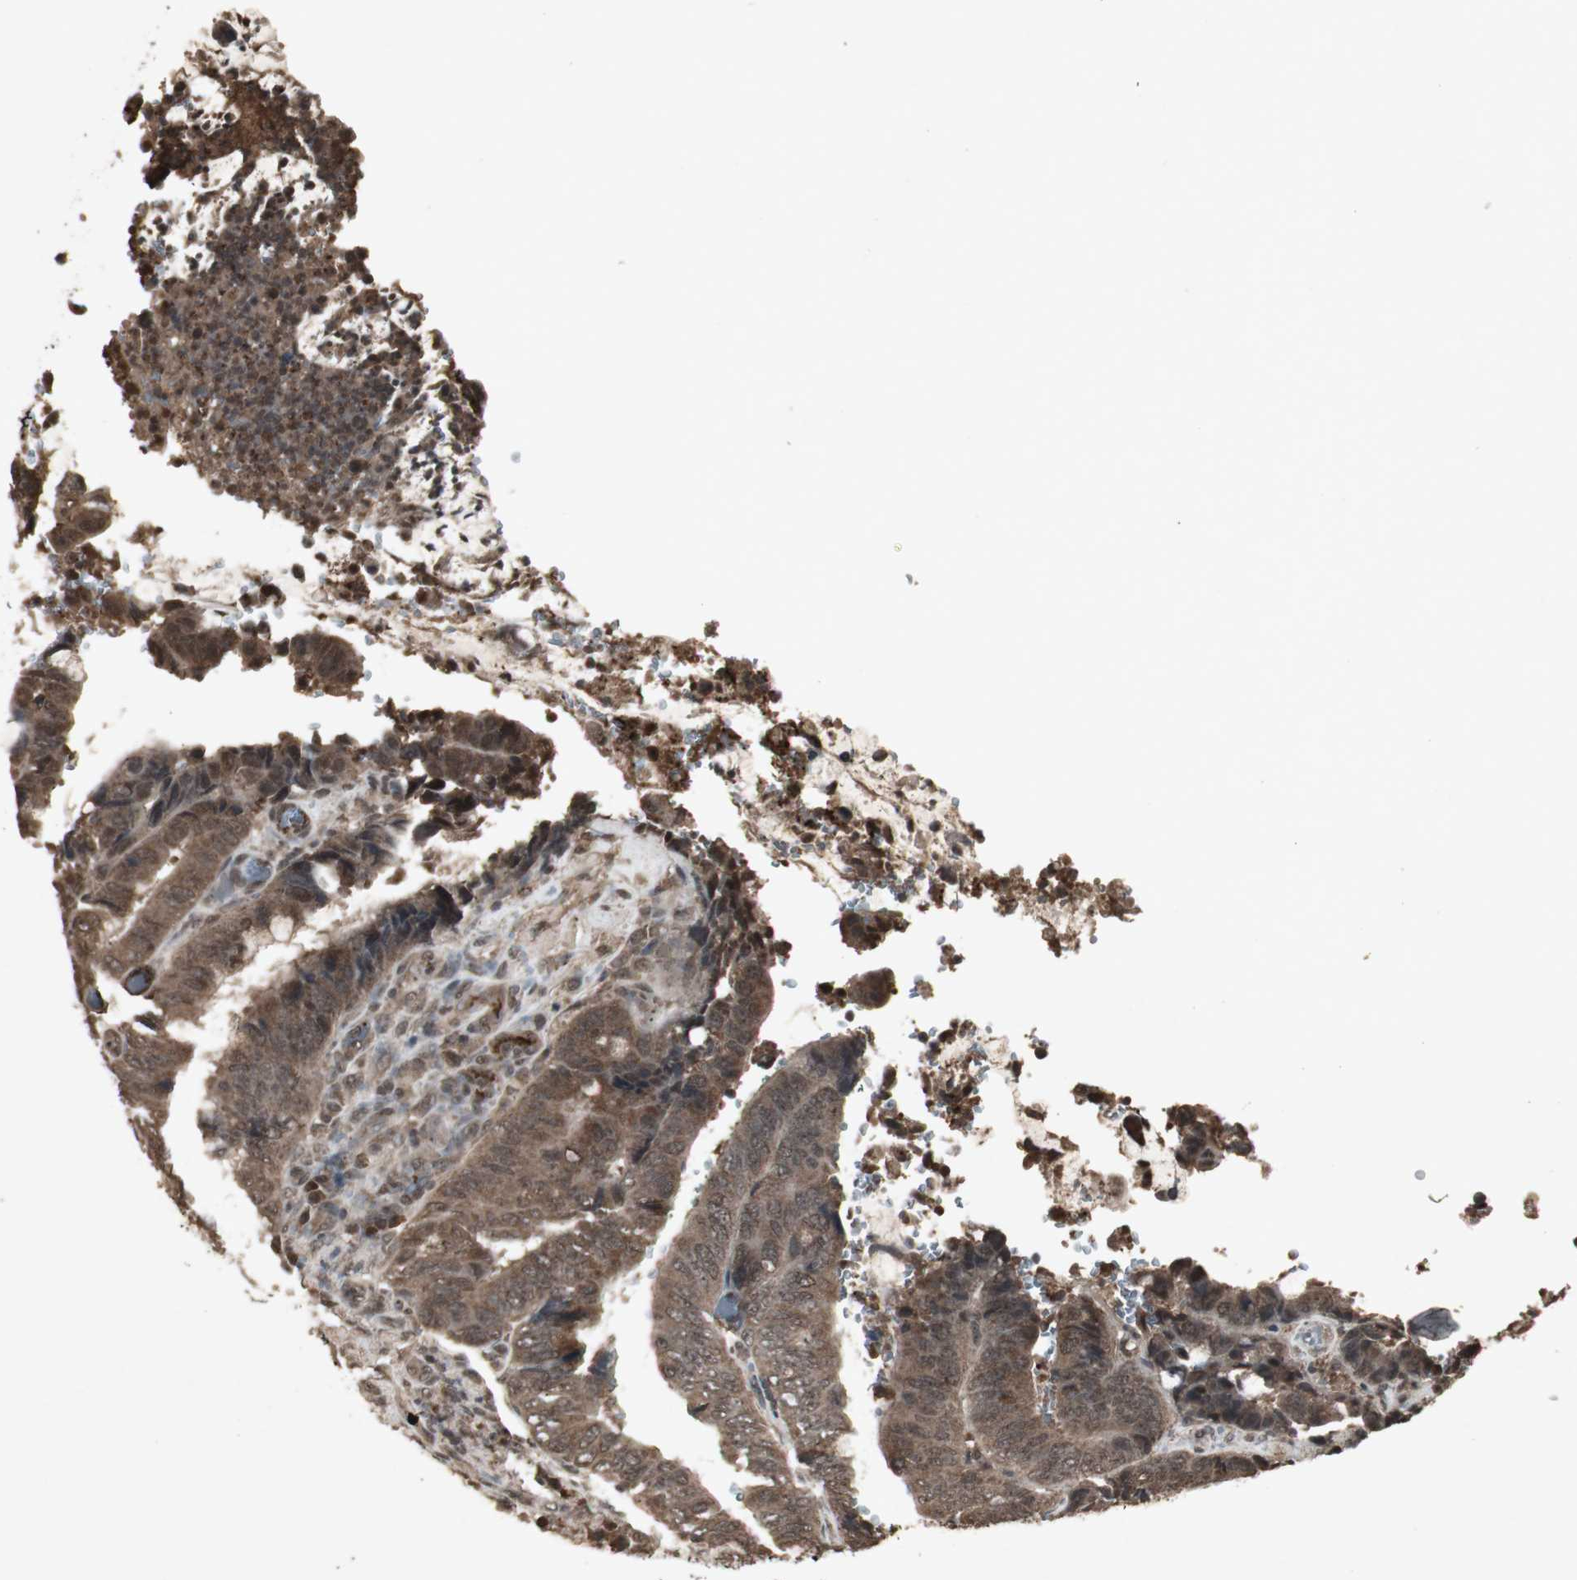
{"staining": {"intensity": "moderate", "quantity": ">75%", "location": "cytoplasmic/membranous,nuclear"}, "tissue": "colorectal cancer", "cell_type": "Tumor cells", "image_type": "cancer", "snomed": [{"axis": "morphology", "description": "Normal tissue, NOS"}, {"axis": "morphology", "description": "Adenocarcinoma, NOS"}, {"axis": "topography", "description": "Rectum"}, {"axis": "topography", "description": "Peripheral nerve tissue"}], "caption": "Colorectal adenocarcinoma was stained to show a protein in brown. There is medium levels of moderate cytoplasmic/membranous and nuclear expression in approximately >75% of tumor cells.", "gene": "EMX1", "patient": {"sex": "male", "age": 92}}